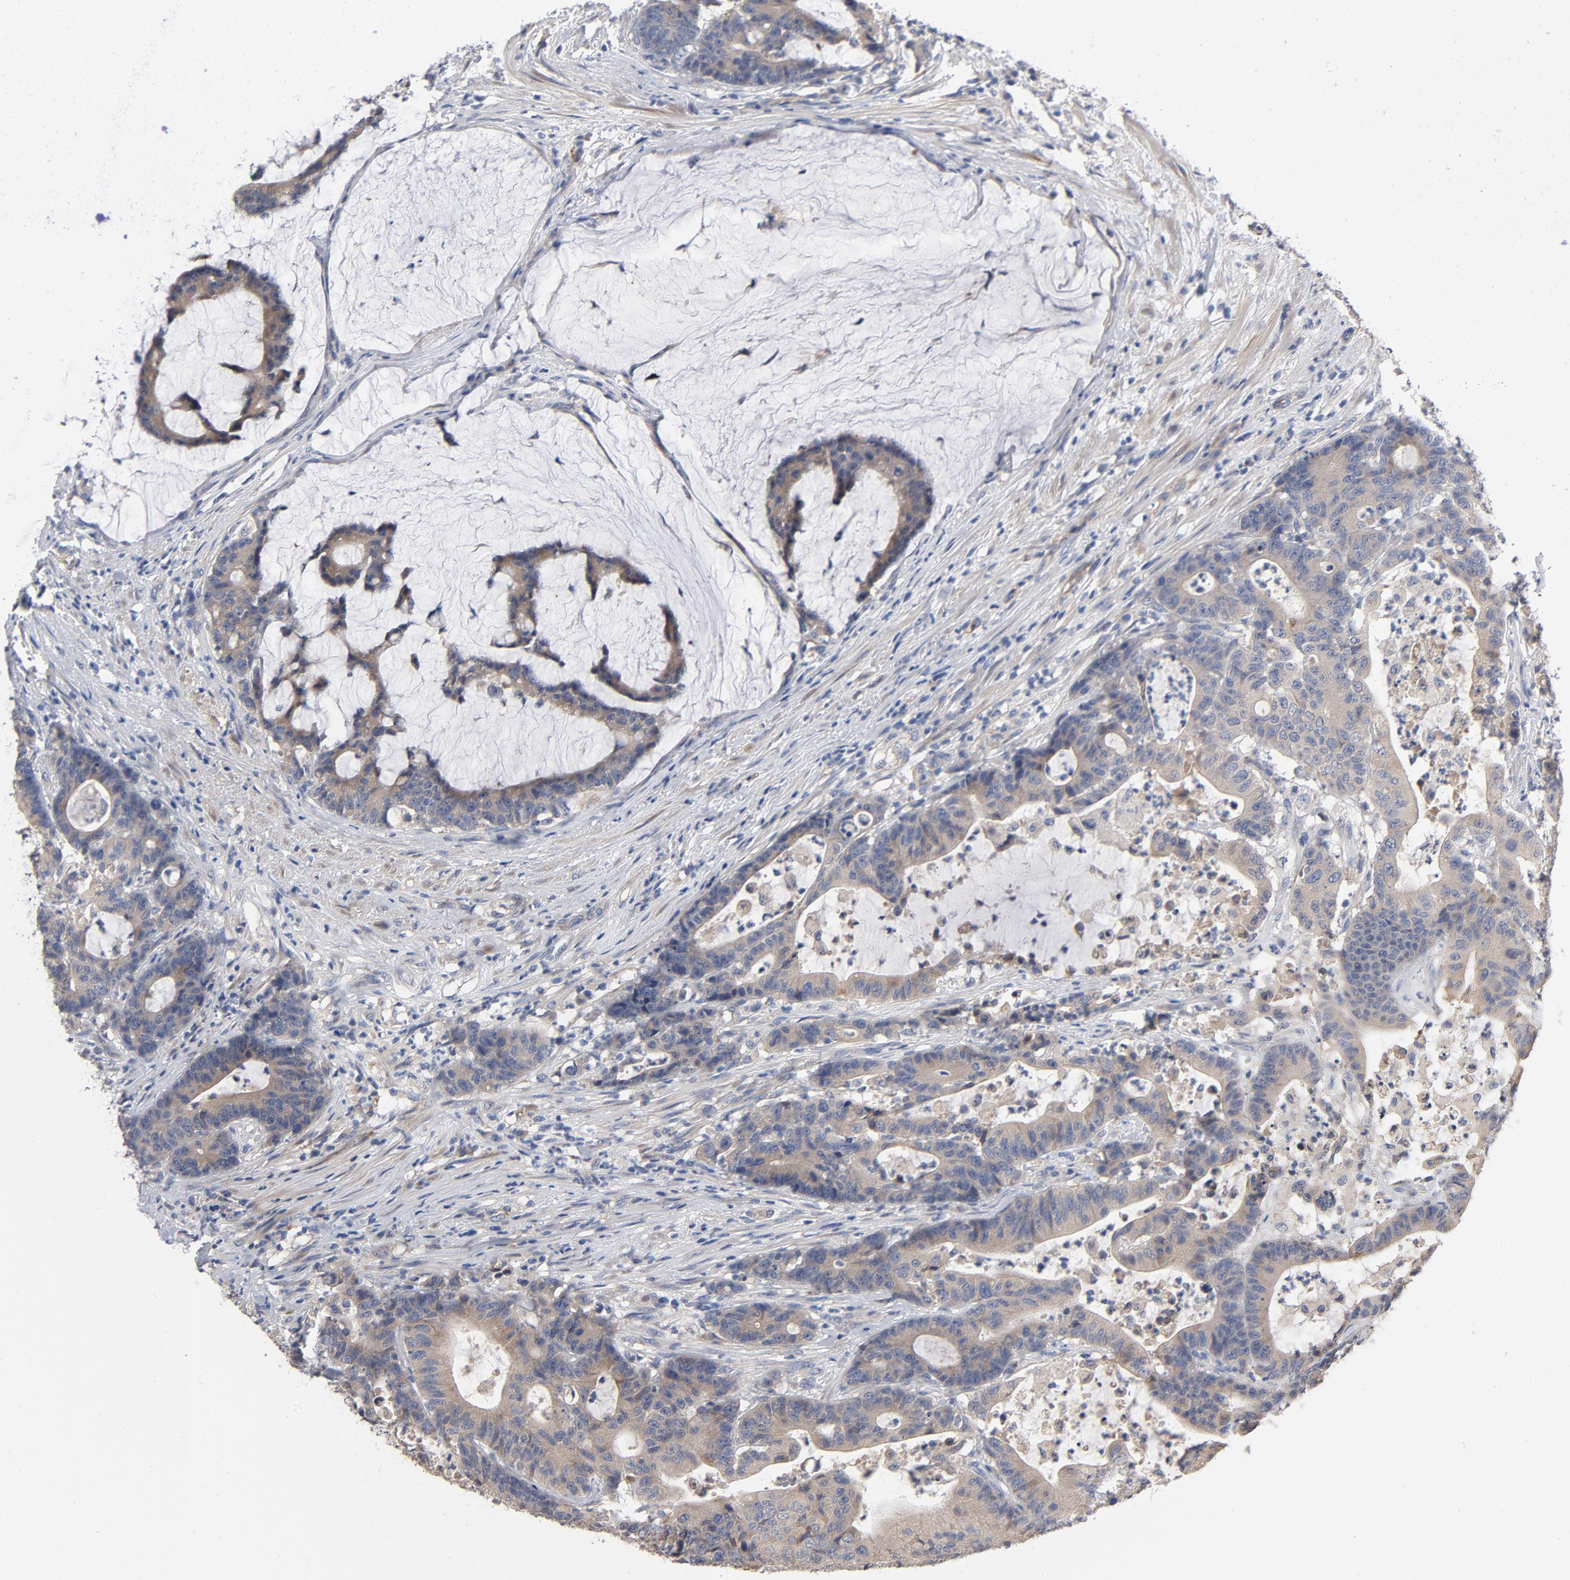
{"staining": {"intensity": "moderate", "quantity": ">75%", "location": "cytoplasmic/membranous"}, "tissue": "colorectal cancer", "cell_type": "Tumor cells", "image_type": "cancer", "snomed": [{"axis": "morphology", "description": "Adenocarcinoma, NOS"}, {"axis": "topography", "description": "Colon"}], "caption": "Immunohistochemistry (IHC) of colorectal cancer (adenocarcinoma) exhibits medium levels of moderate cytoplasmic/membranous staining in about >75% of tumor cells.", "gene": "CCDC134", "patient": {"sex": "female", "age": 84}}